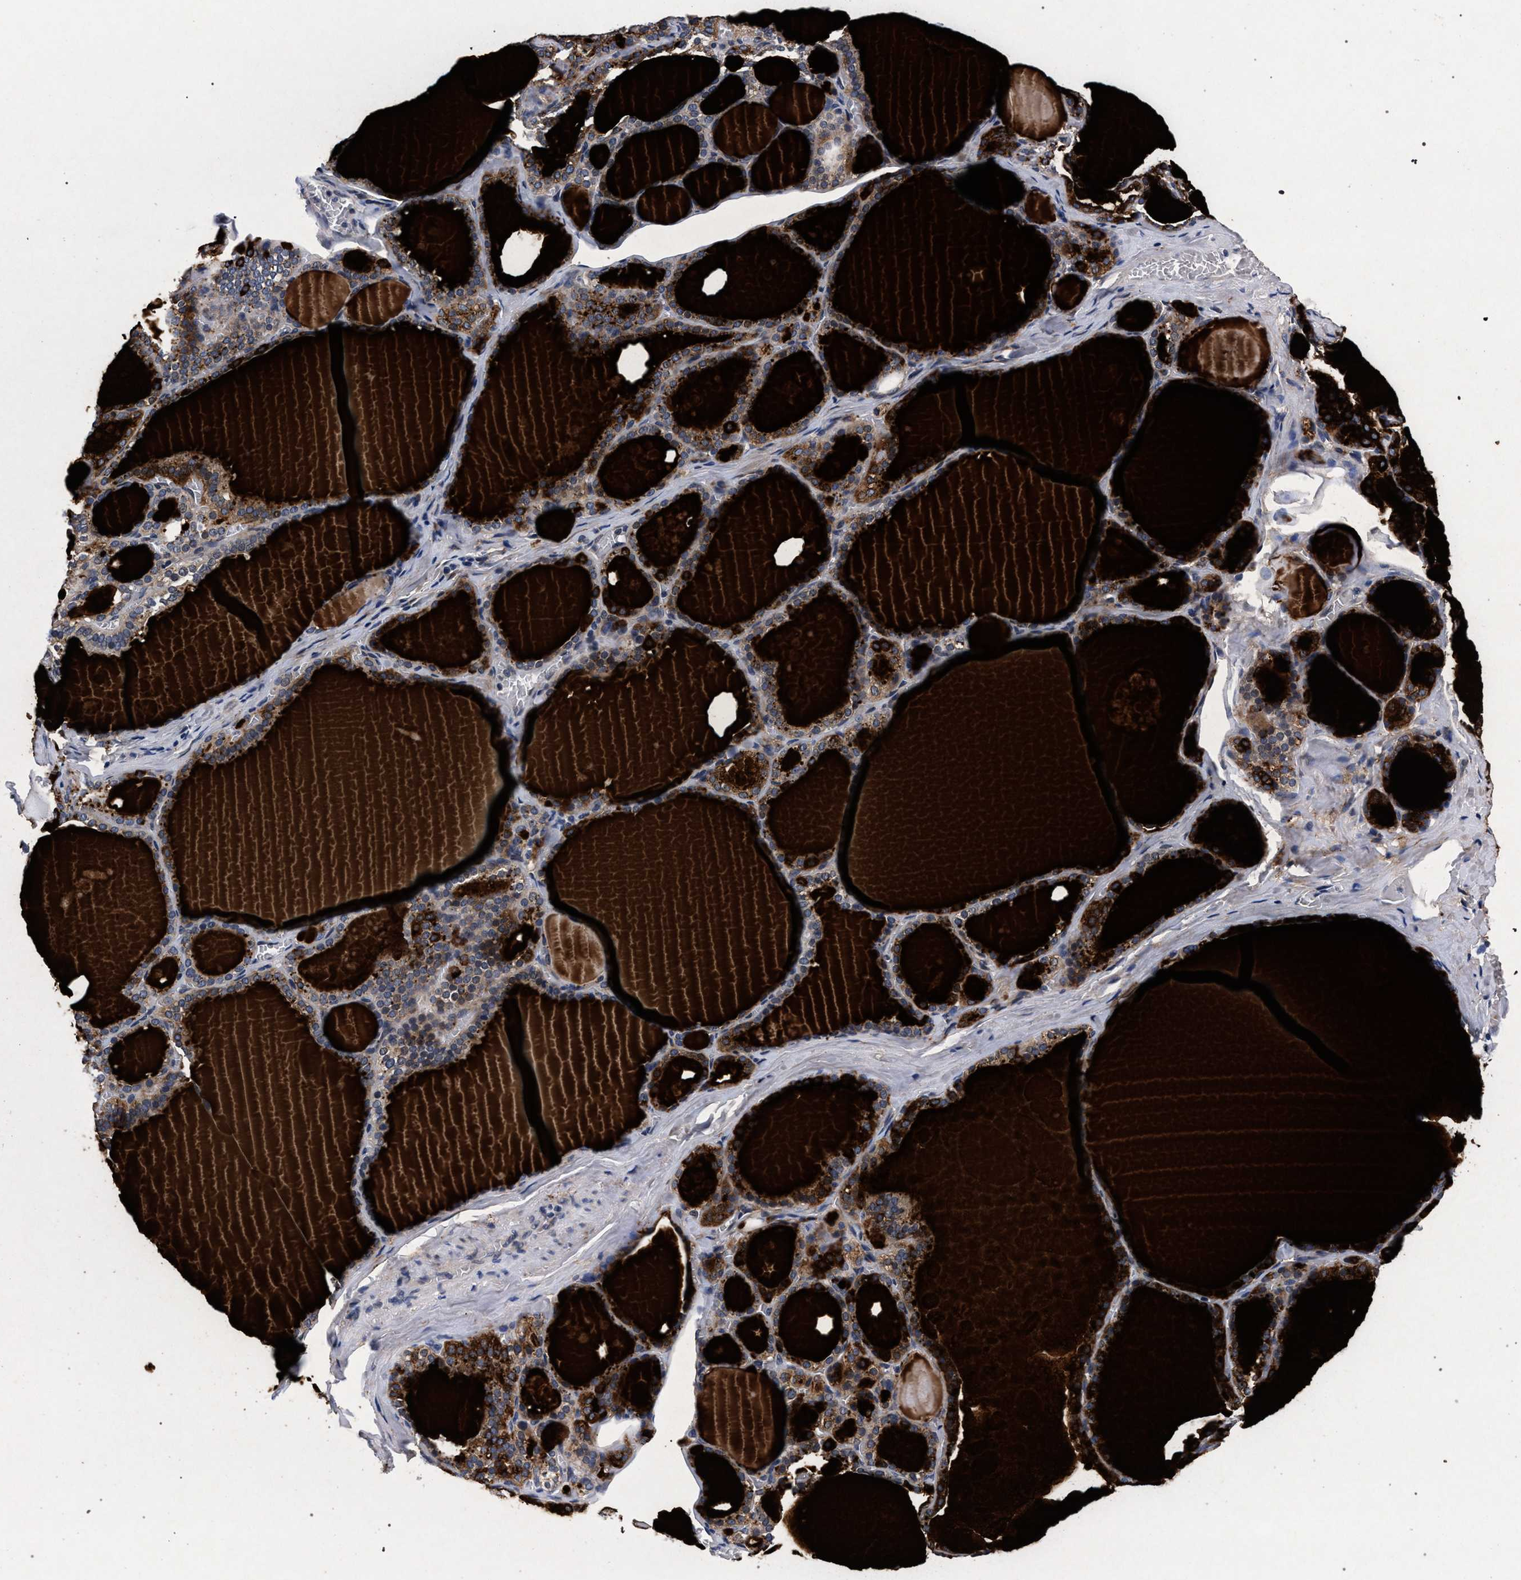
{"staining": {"intensity": "moderate", "quantity": ">75%", "location": "cytoplasmic/membranous"}, "tissue": "thyroid gland", "cell_type": "Glandular cells", "image_type": "normal", "snomed": [{"axis": "morphology", "description": "Normal tissue, NOS"}, {"axis": "topography", "description": "Thyroid gland"}], "caption": "Protein staining by immunohistochemistry (IHC) shows moderate cytoplasmic/membranous expression in about >75% of glandular cells in benign thyroid gland. Using DAB (brown) and hematoxylin (blue) stains, captured at high magnification using brightfield microscopy.", "gene": "NEK7", "patient": {"sex": "male", "age": 56}}